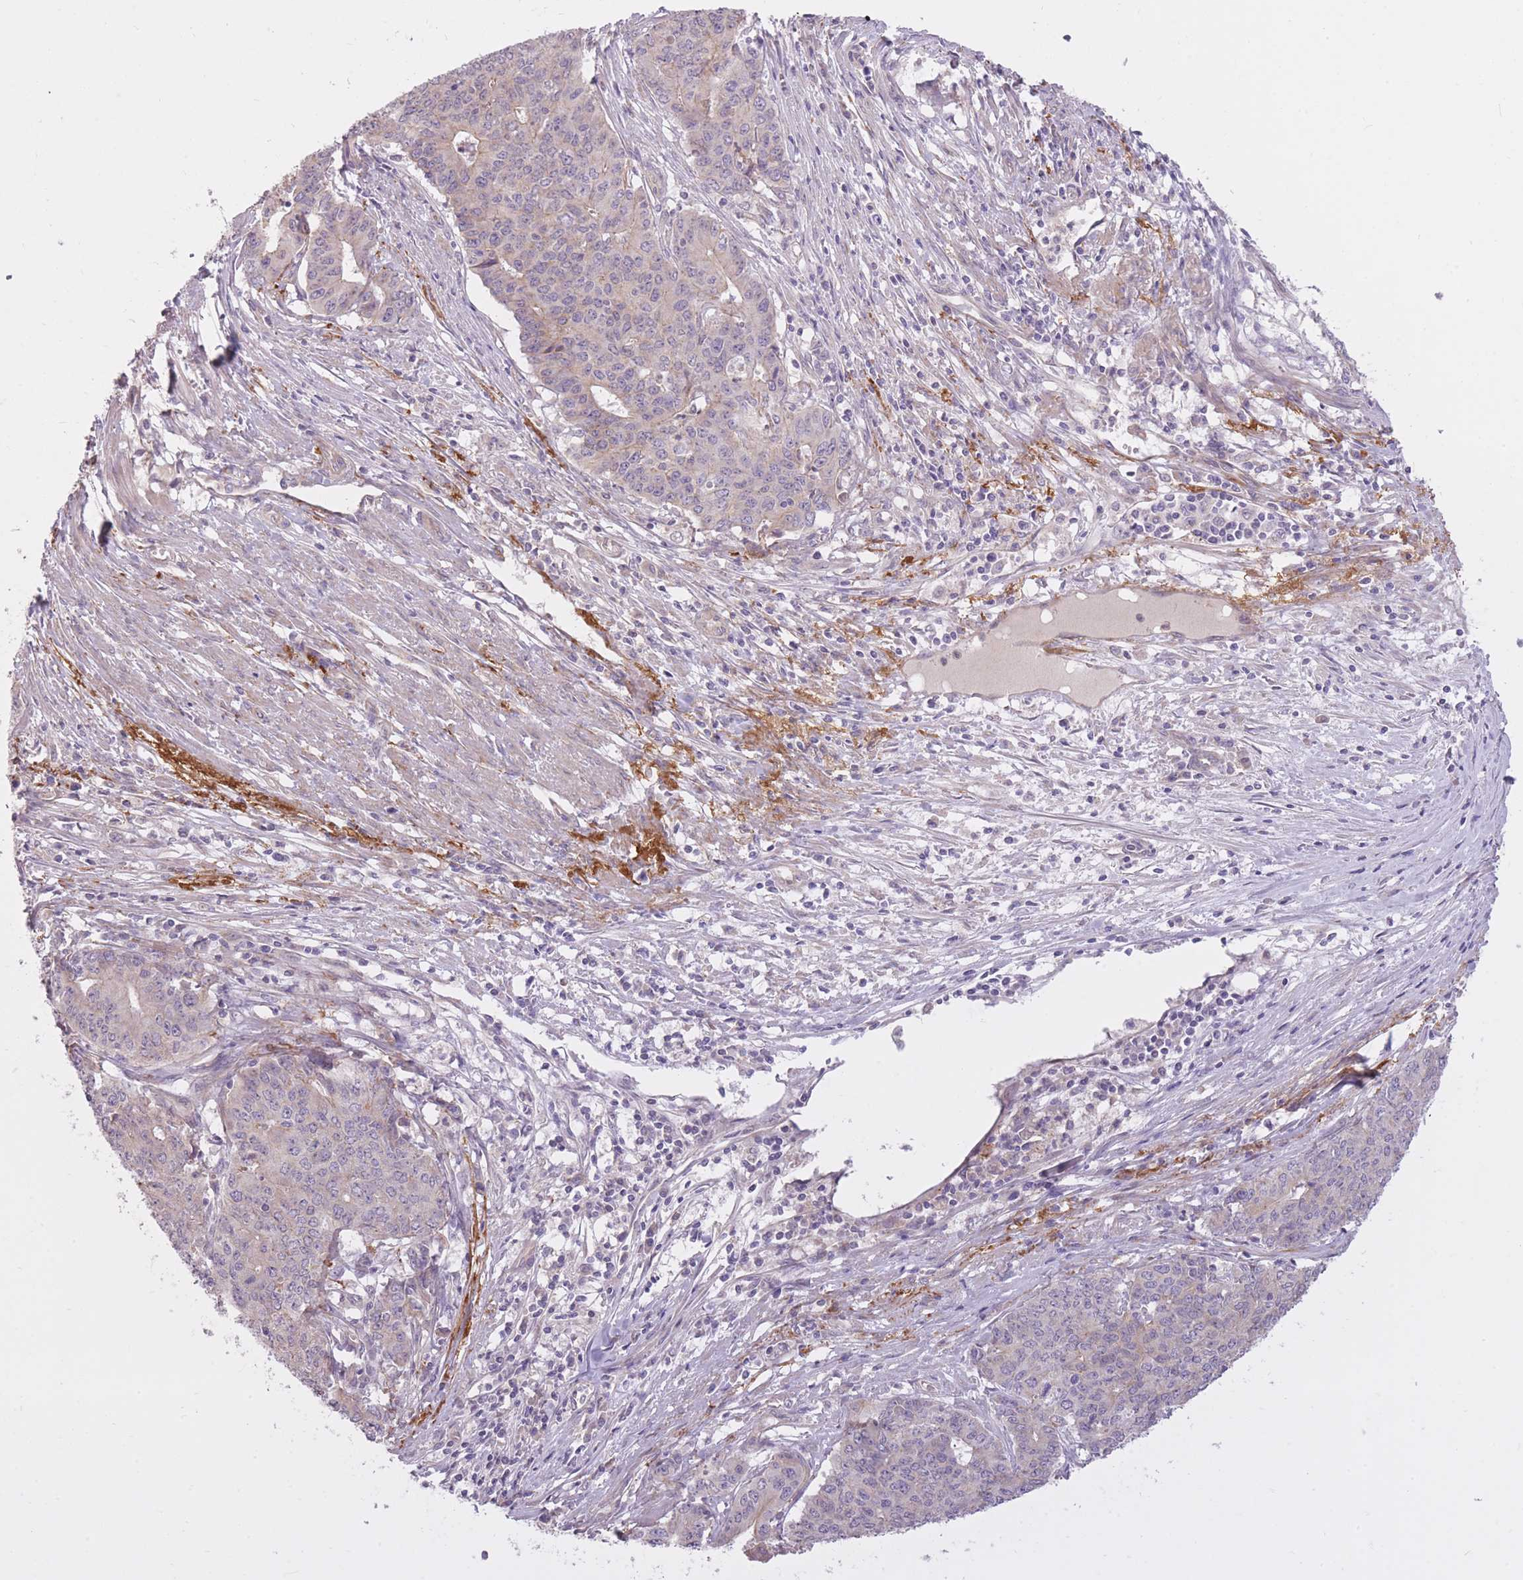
{"staining": {"intensity": "weak", "quantity": "<25%", "location": "cytoplasmic/membranous"}, "tissue": "endometrial cancer", "cell_type": "Tumor cells", "image_type": "cancer", "snomed": [{"axis": "morphology", "description": "Adenocarcinoma, NOS"}, {"axis": "topography", "description": "Endometrium"}], "caption": "Micrograph shows no protein staining in tumor cells of endometrial adenocarcinoma tissue.", "gene": "REV1", "patient": {"sex": "female", "age": 59}}